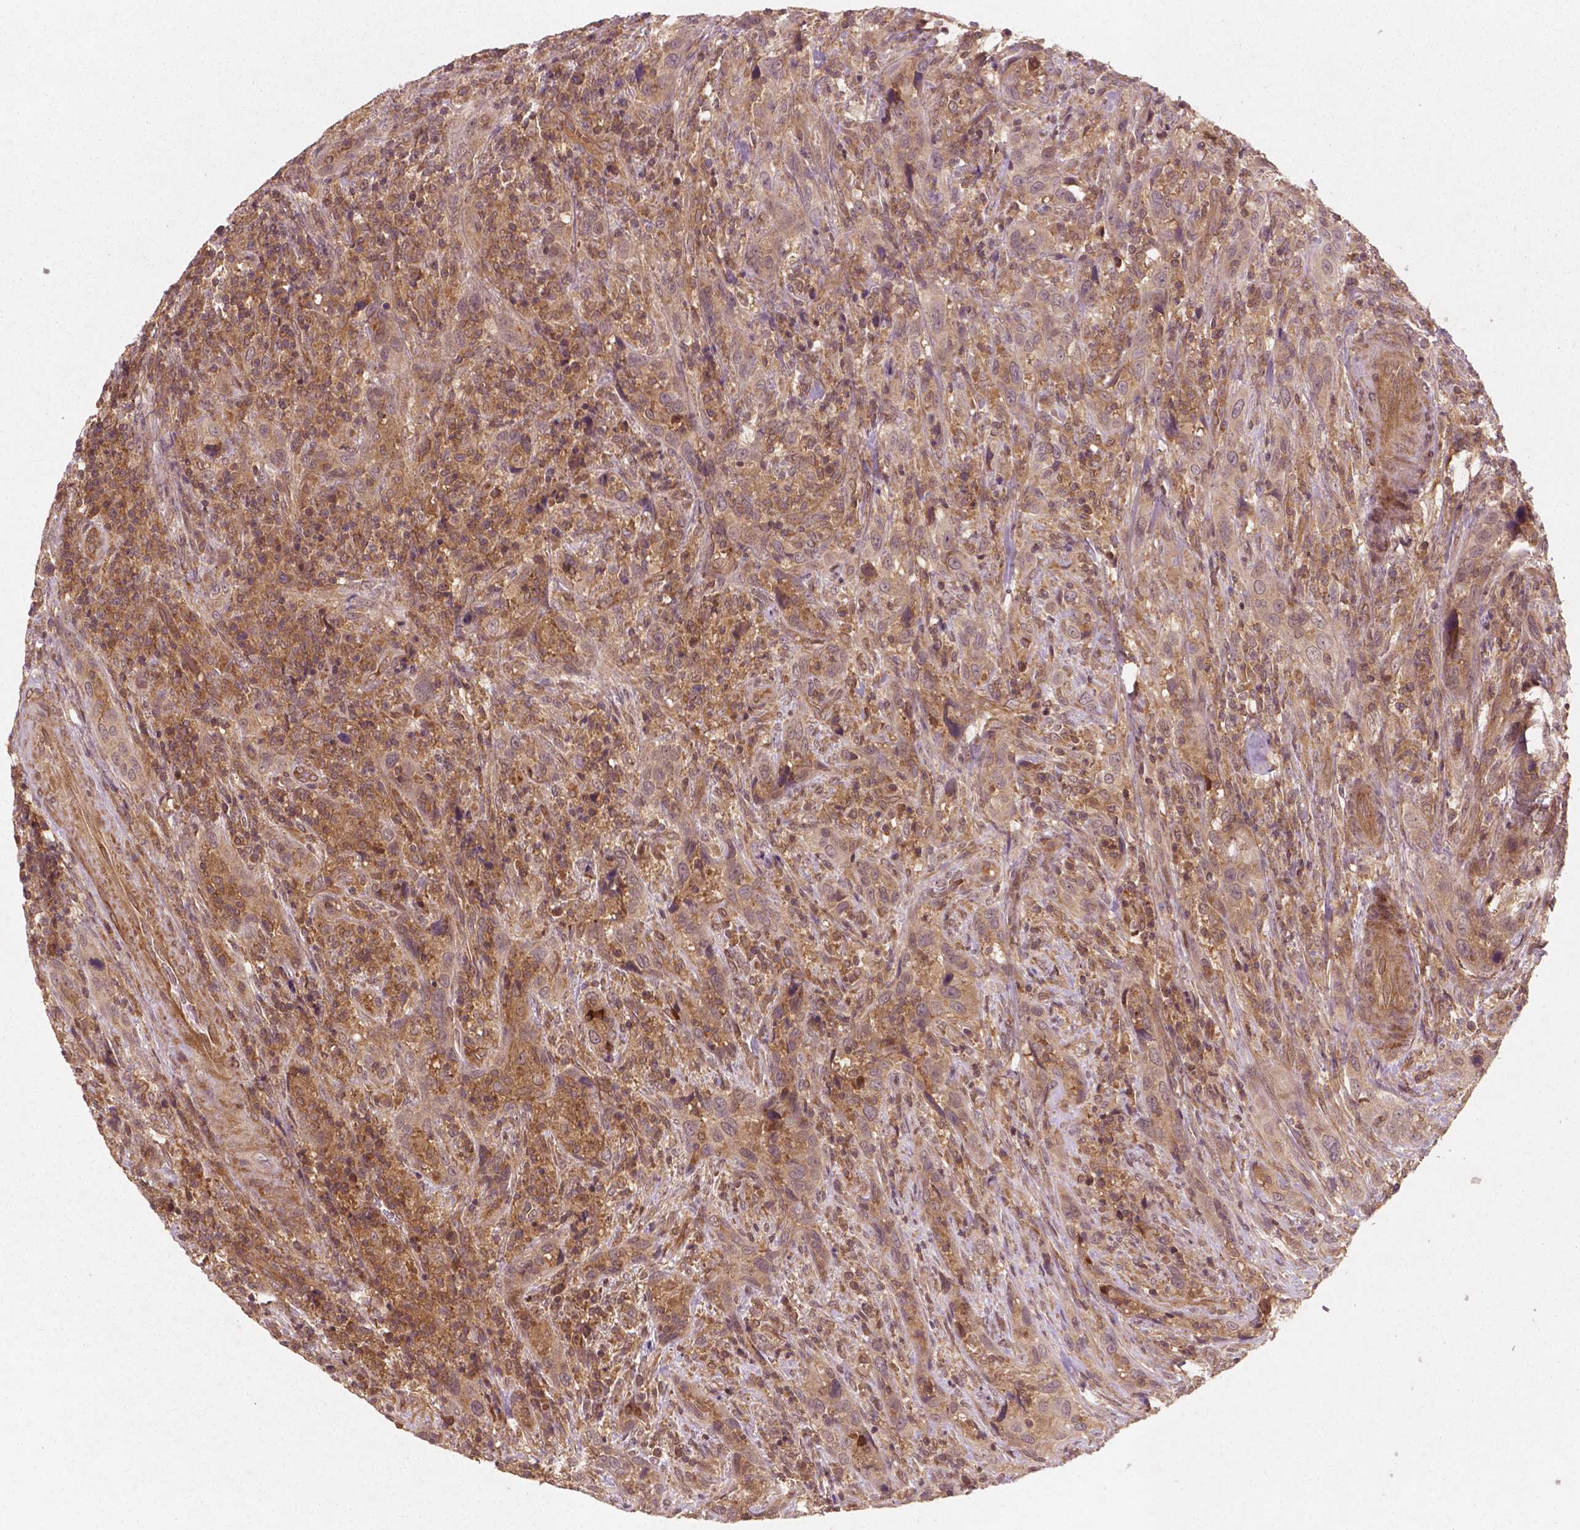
{"staining": {"intensity": "weak", "quantity": "25%-75%", "location": "cytoplasmic/membranous"}, "tissue": "urothelial cancer", "cell_type": "Tumor cells", "image_type": "cancer", "snomed": [{"axis": "morphology", "description": "Urothelial carcinoma, NOS"}, {"axis": "morphology", "description": "Urothelial carcinoma, High grade"}, {"axis": "topography", "description": "Urinary bladder"}], "caption": "This photomicrograph demonstrates urothelial carcinoma (high-grade) stained with IHC to label a protein in brown. The cytoplasmic/membranous of tumor cells show weak positivity for the protein. Nuclei are counter-stained blue.", "gene": "CYFIP2", "patient": {"sex": "female", "age": 64}}